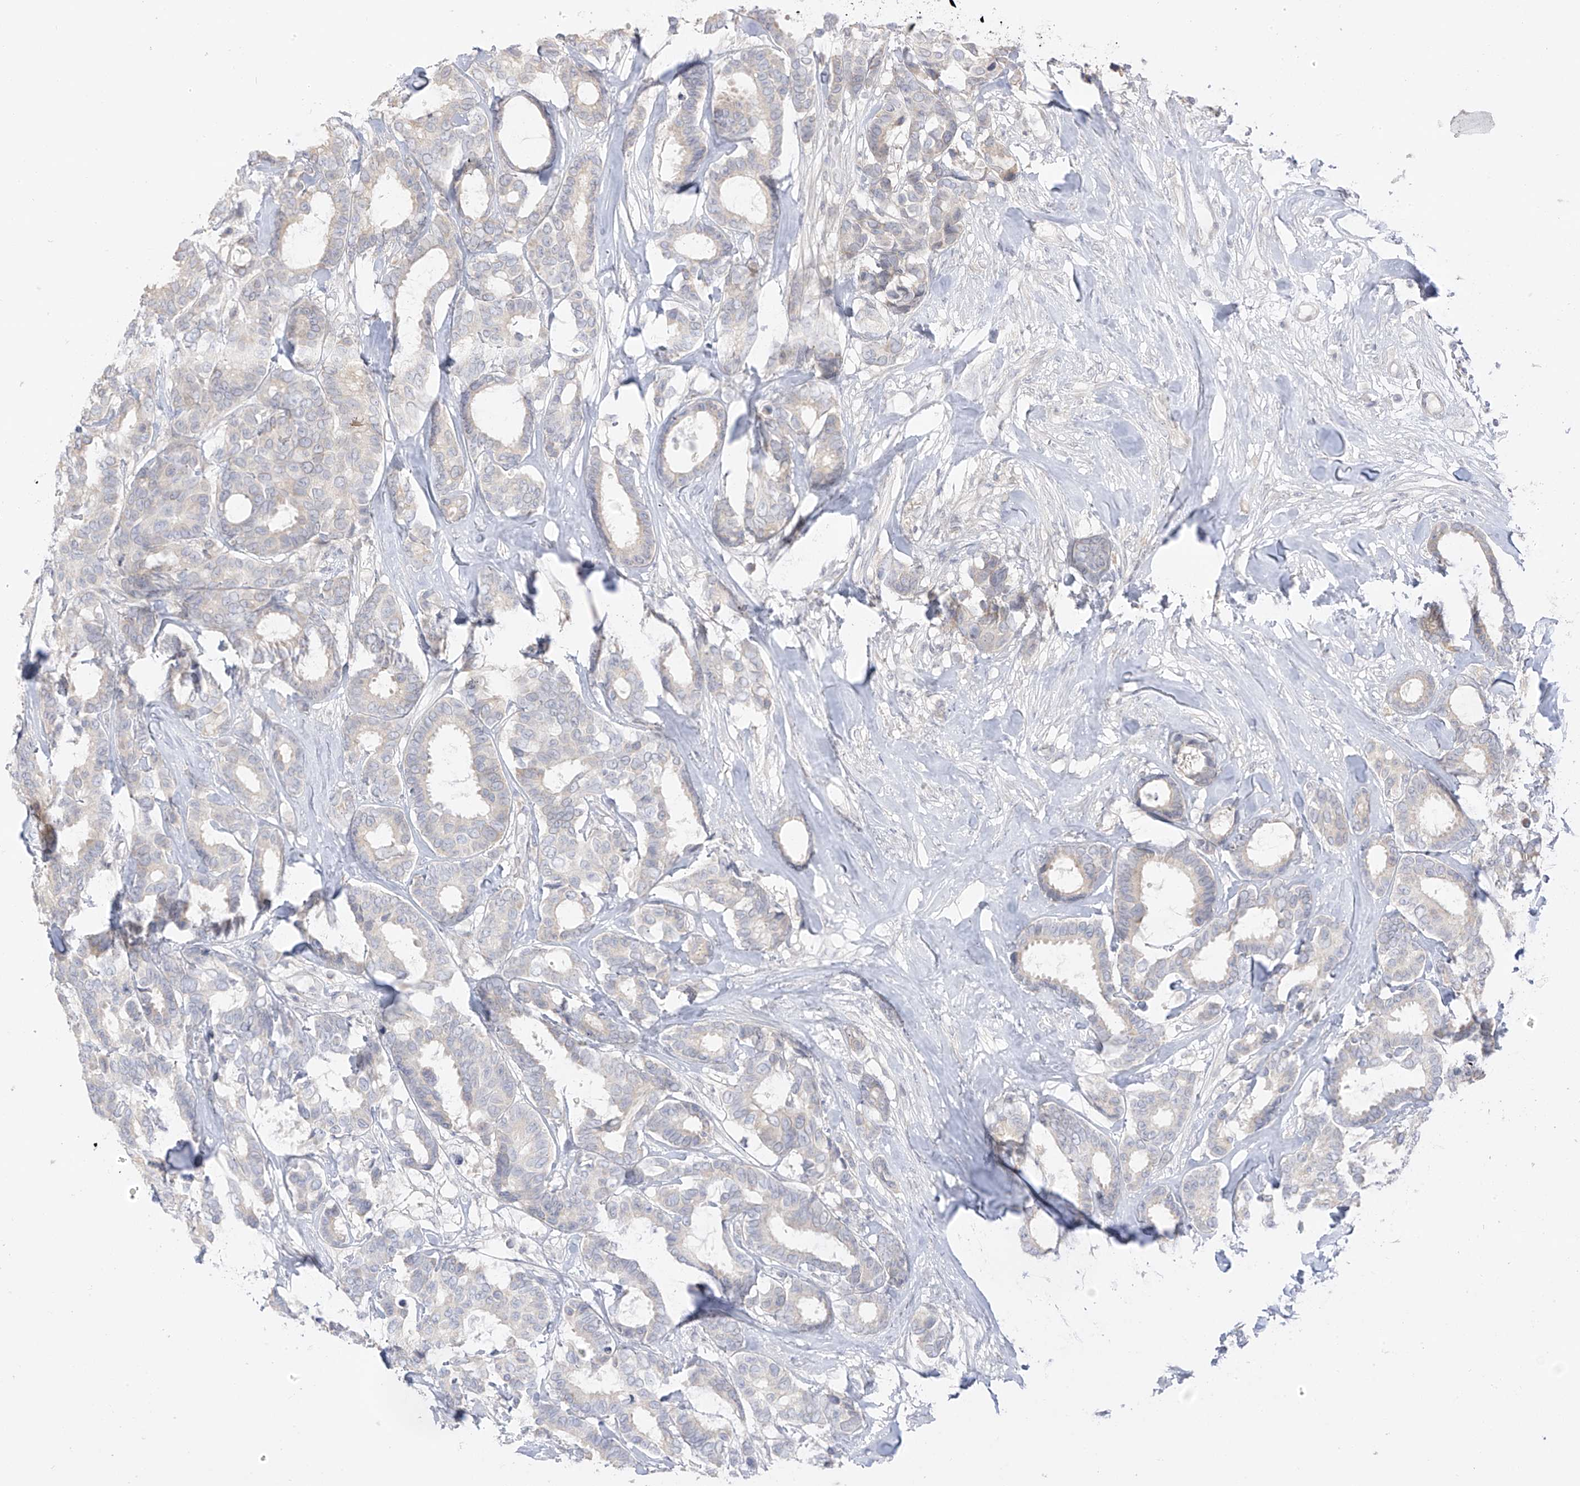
{"staining": {"intensity": "weak", "quantity": "<25%", "location": "cytoplasmic/membranous"}, "tissue": "breast cancer", "cell_type": "Tumor cells", "image_type": "cancer", "snomed": [{"axis": "morphology", "description": "Duct carcinoma"}, {"axis": "topography", "description": "Breast"}], "caption": "Immunohistochemistry (IHC) histopathology image of neoplastic tissue: human breast cancer stained with DAB (3,3'-diaminobenzidine) displays no significant protein staining in tumor cells. (DAB immunohistochemistry (IHC), high magnification).", "gene": "DCDC2", "patient": {"sex": "female", "age": 87}}